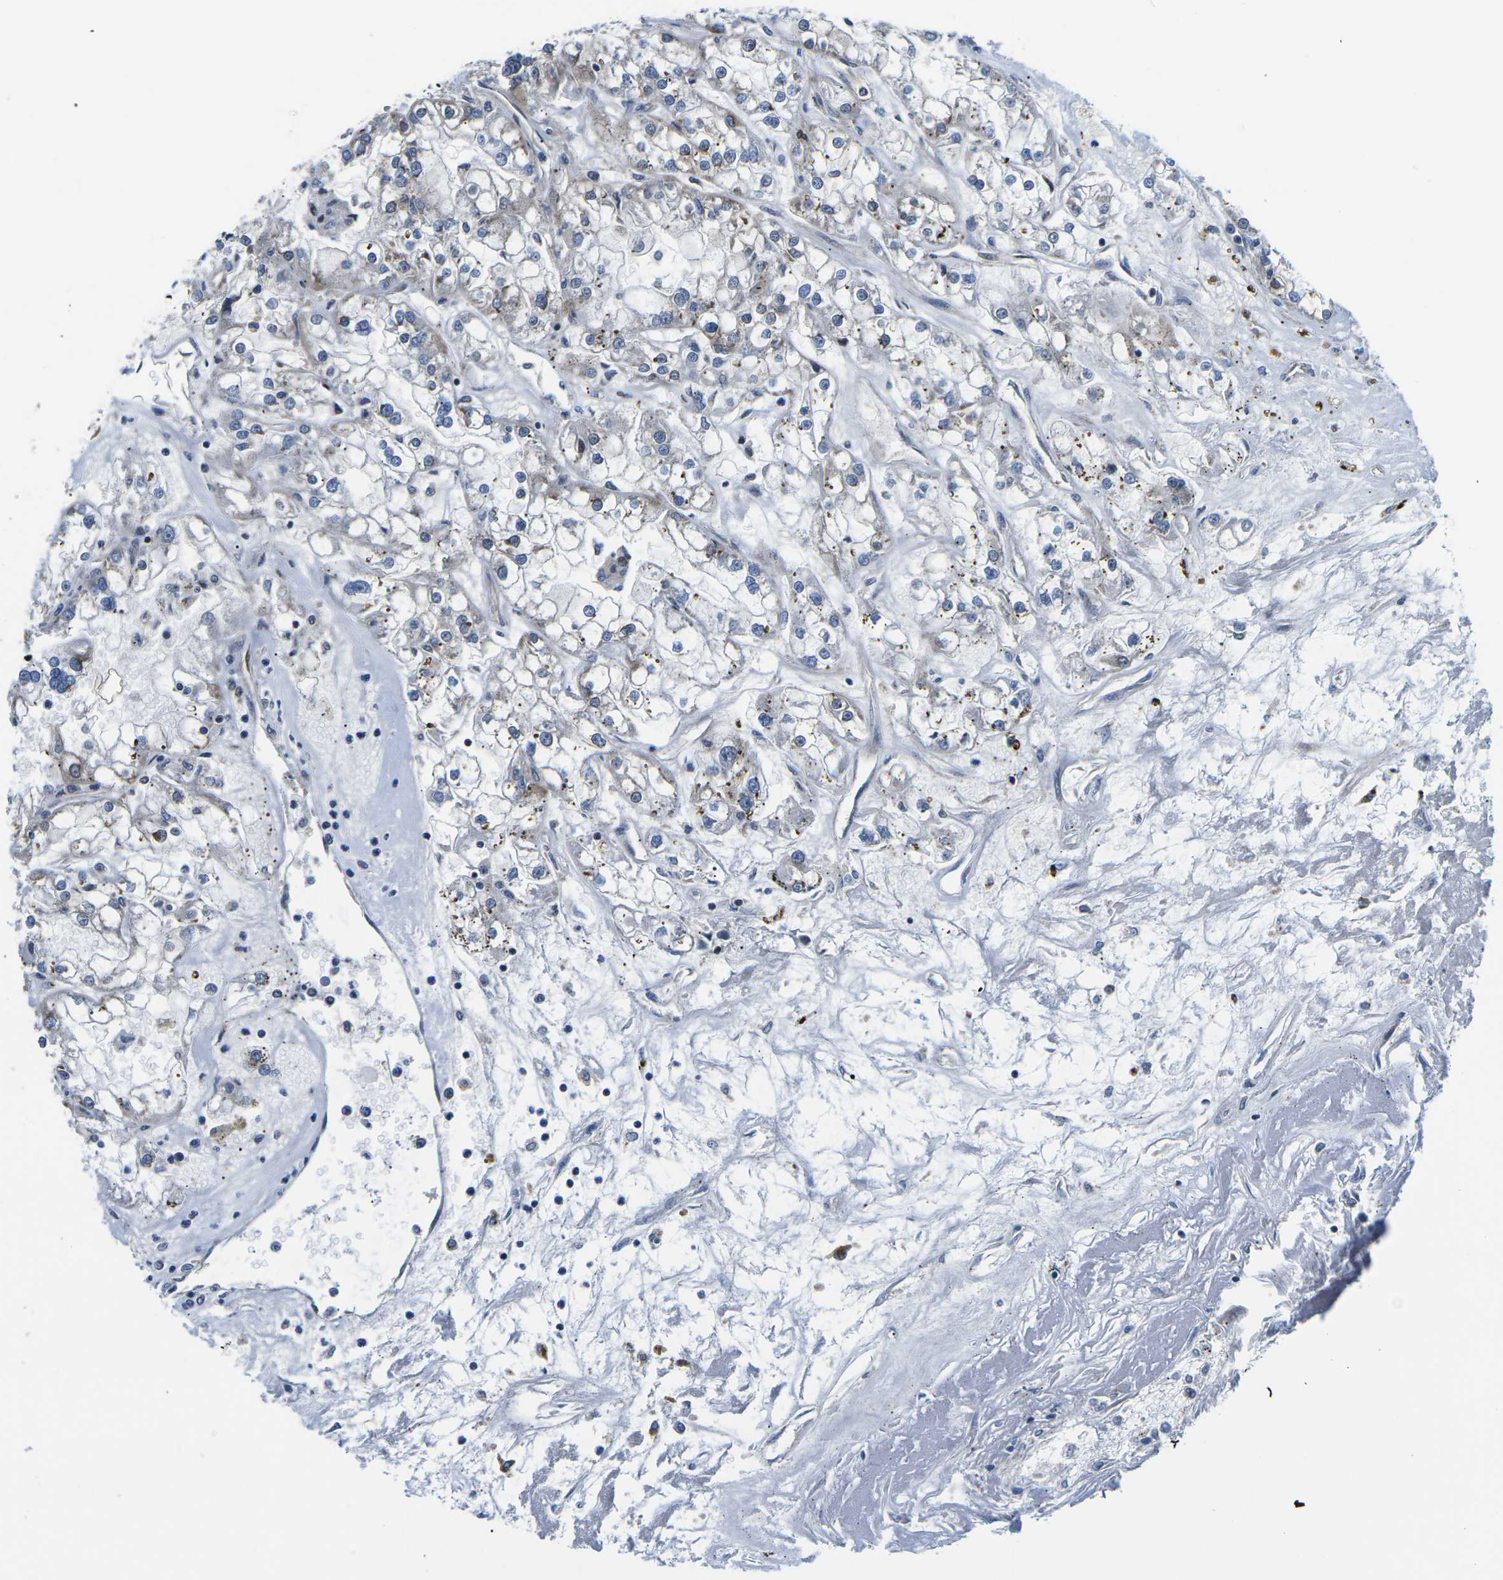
{"staining": {"intensity": "negative", "quantity": "none", "location": "none"}, "tissue": "renal cancer", "cell_type": "Tumor cells", "image_type": "cancer", "snomed": [{"axis": "morphology", "description": "Adenocarcinoma, NOS"}, {"axis": "topography", "description": "Kidney"}], "caption": "A high-resolution histopathology image shows IHC staining of renal adenocarcinoma, which displays no significant positivity in tumor cells.", "gene": "EIF4E", "patient": {"sex": "female", "age": 52}}